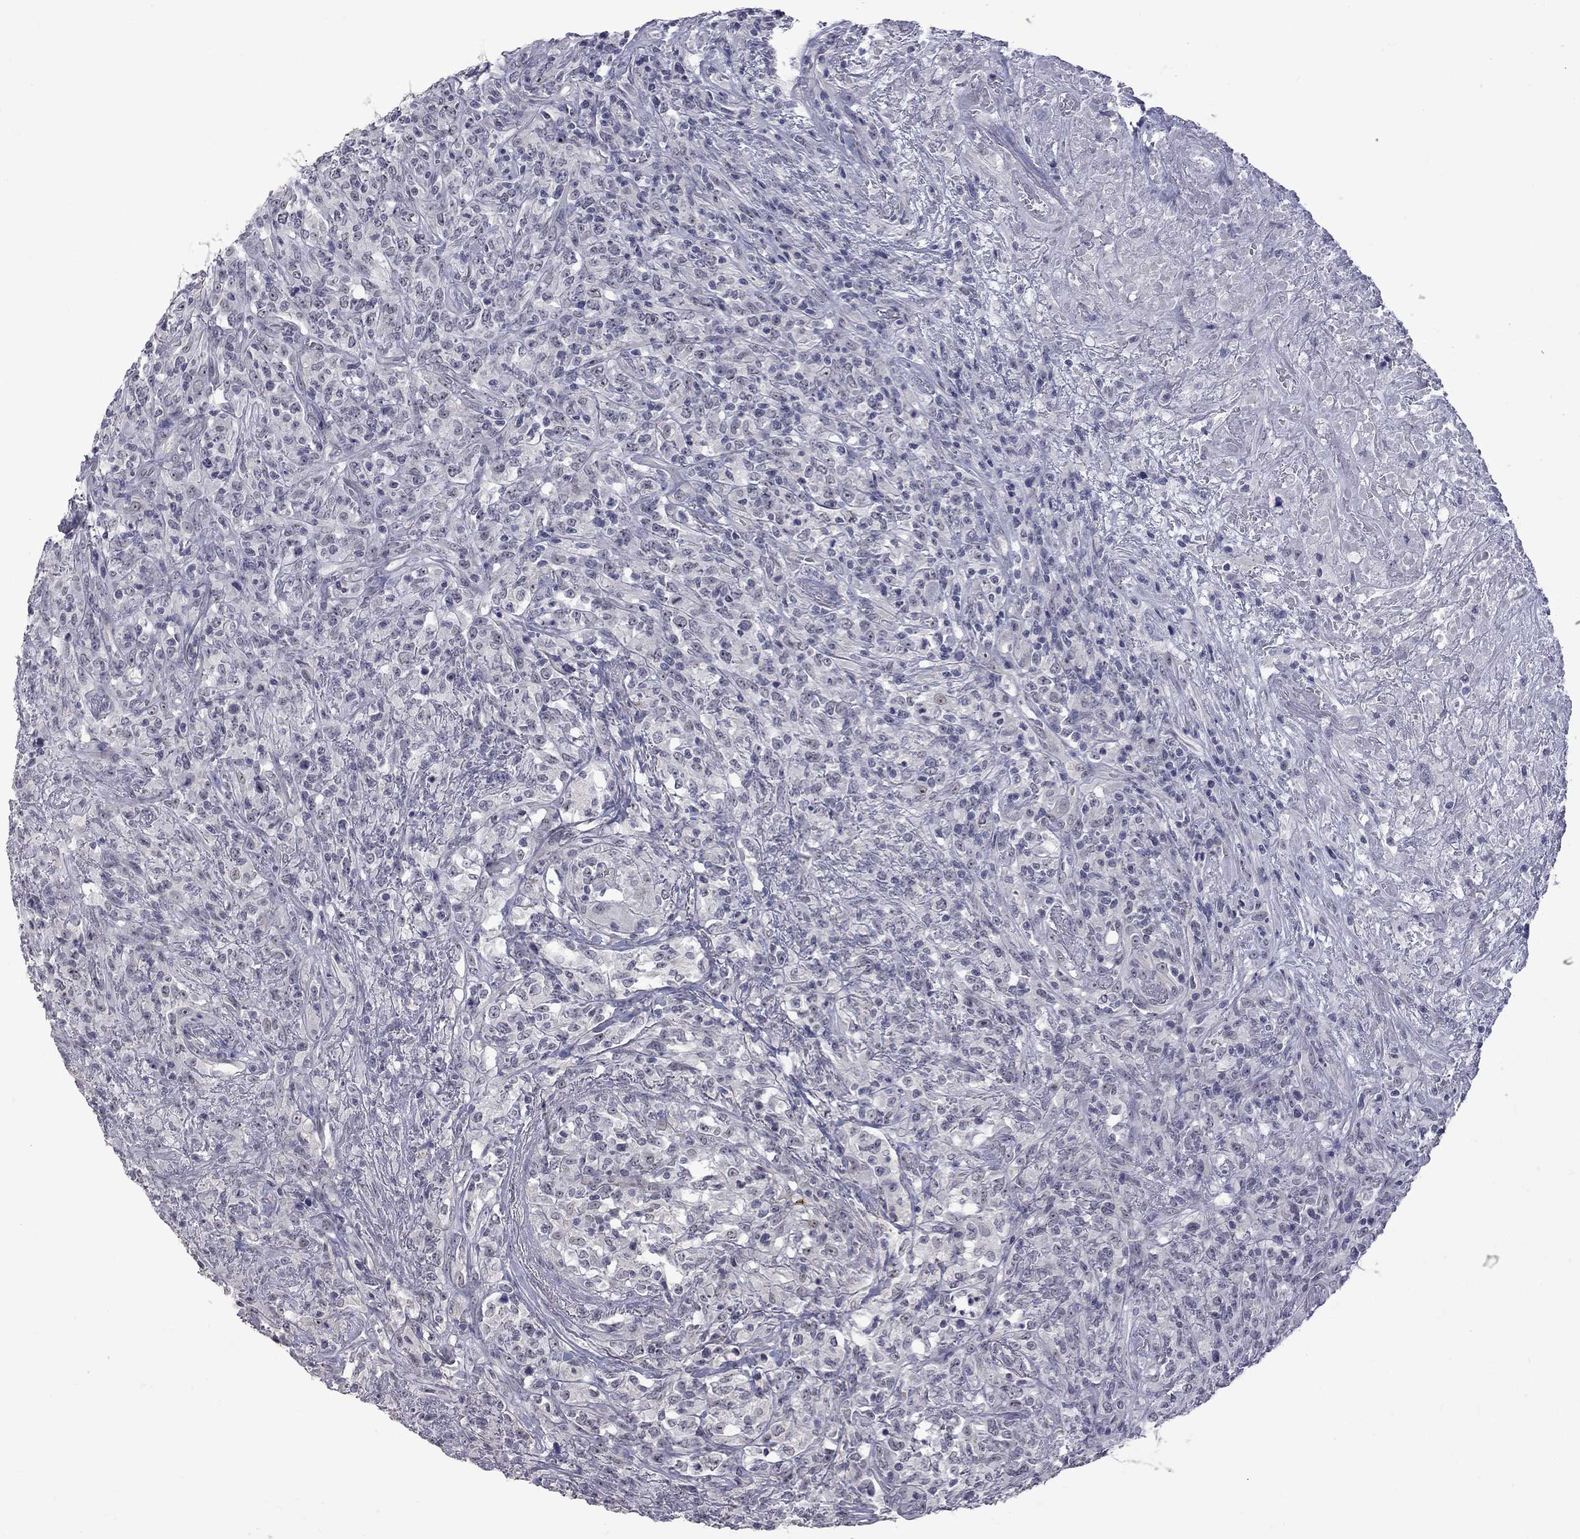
{"staining": {"intensity": "negative", "quantity": "none", "location": "none"}, "tissue": "lymphoma", "cell_type": "Tumor cells", "image_type": "cancer", "snomed": [{"axis": "morphology", "description": "Malignant lymphoma, non-Hodgkin's type, High grade"}, {"axis": "topography", "description": "Lung"}], "caption": "Immunohistochemistry (IHC) of human malignant lymphoma, non-Hodgkin's type (high-grade) exhibits no staining in tumor cells.", "gene": "GSG1L", "patient": {"sex": "male", "age": 79}}